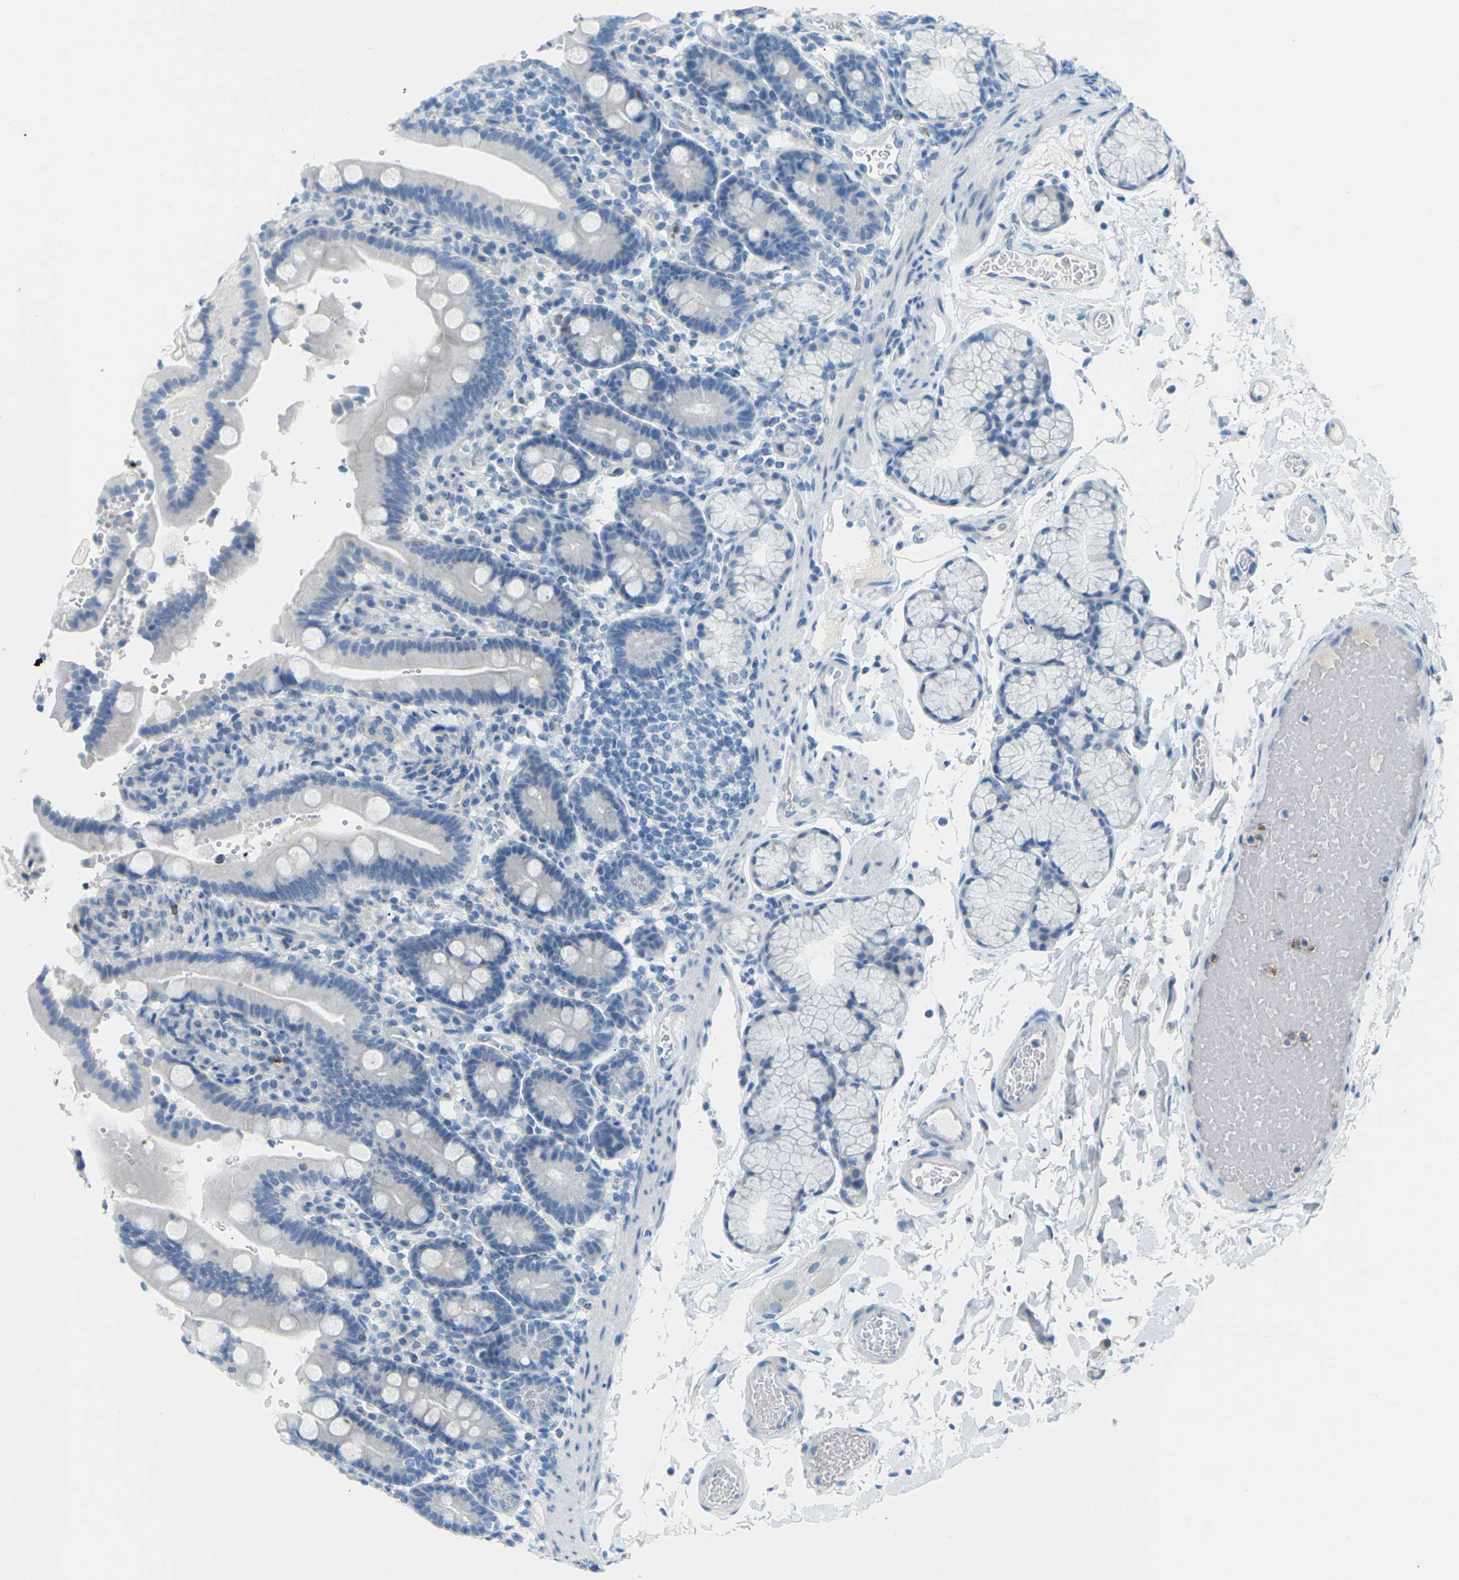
{"staining": {"intensity": "negative", "quantity": "none", "location": "none"}, "tissue": "duodenum", "cell_type": "Glandular cells", "image_type": "normal", "snomed": [{"axis": "morphology", "description": "Normal tissue, NOS"}, {"axis": "topography", "description": "Small intestine, NOS"}], "caption": "Immunohistochemistry (IHC) of normal human duodenum exhibits no positivity in glandular cells.", "gene": "CDH16", "patient": {"sex": "female", "age": 71}}